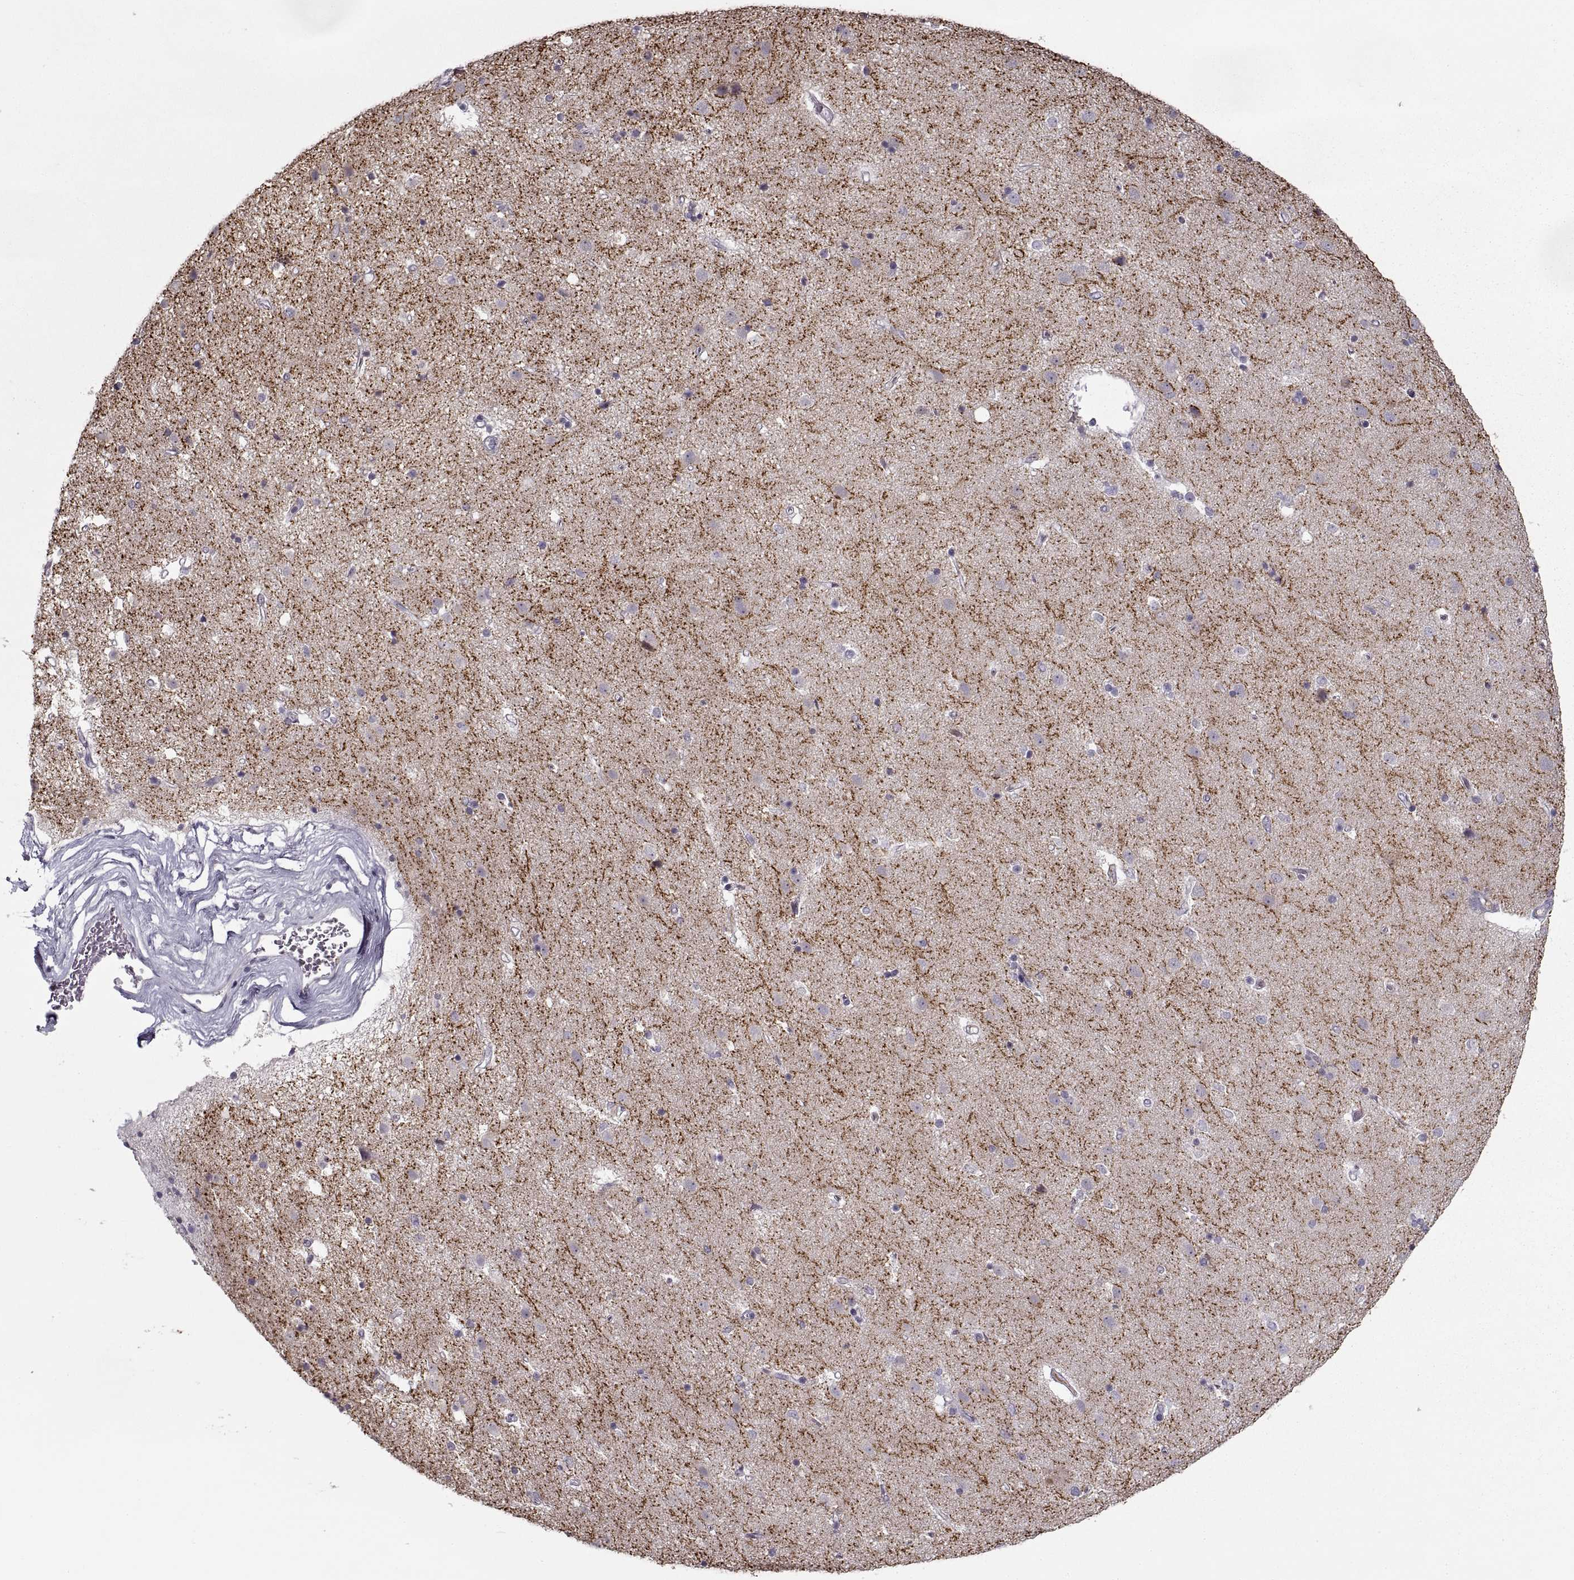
{"staining": {"intensity": "negative", "quantity": "none", "location": "none"}, "tissue": "caudate", "cell_type": "Glial cells", "image_type": "normal", "snomed": [{"axis": "morphology", "description": "Normal tissue, NOS"}, {"axis": "topography", "description": "Lateral ventricle wall"}], "caption": "High power microscopy histopathology image of an immunohistochemistry micrograph of normal caudate, revealing no significant expression in glial cells. (Stains: DAB (3,3'-diaminobenzidine) immunohistochemistry with hematoxylin counter stain, Microscopy: brightfield microscopy at high magnification).", "gene": "GAD2", "patient": {"sex": "female", "age": 71}}